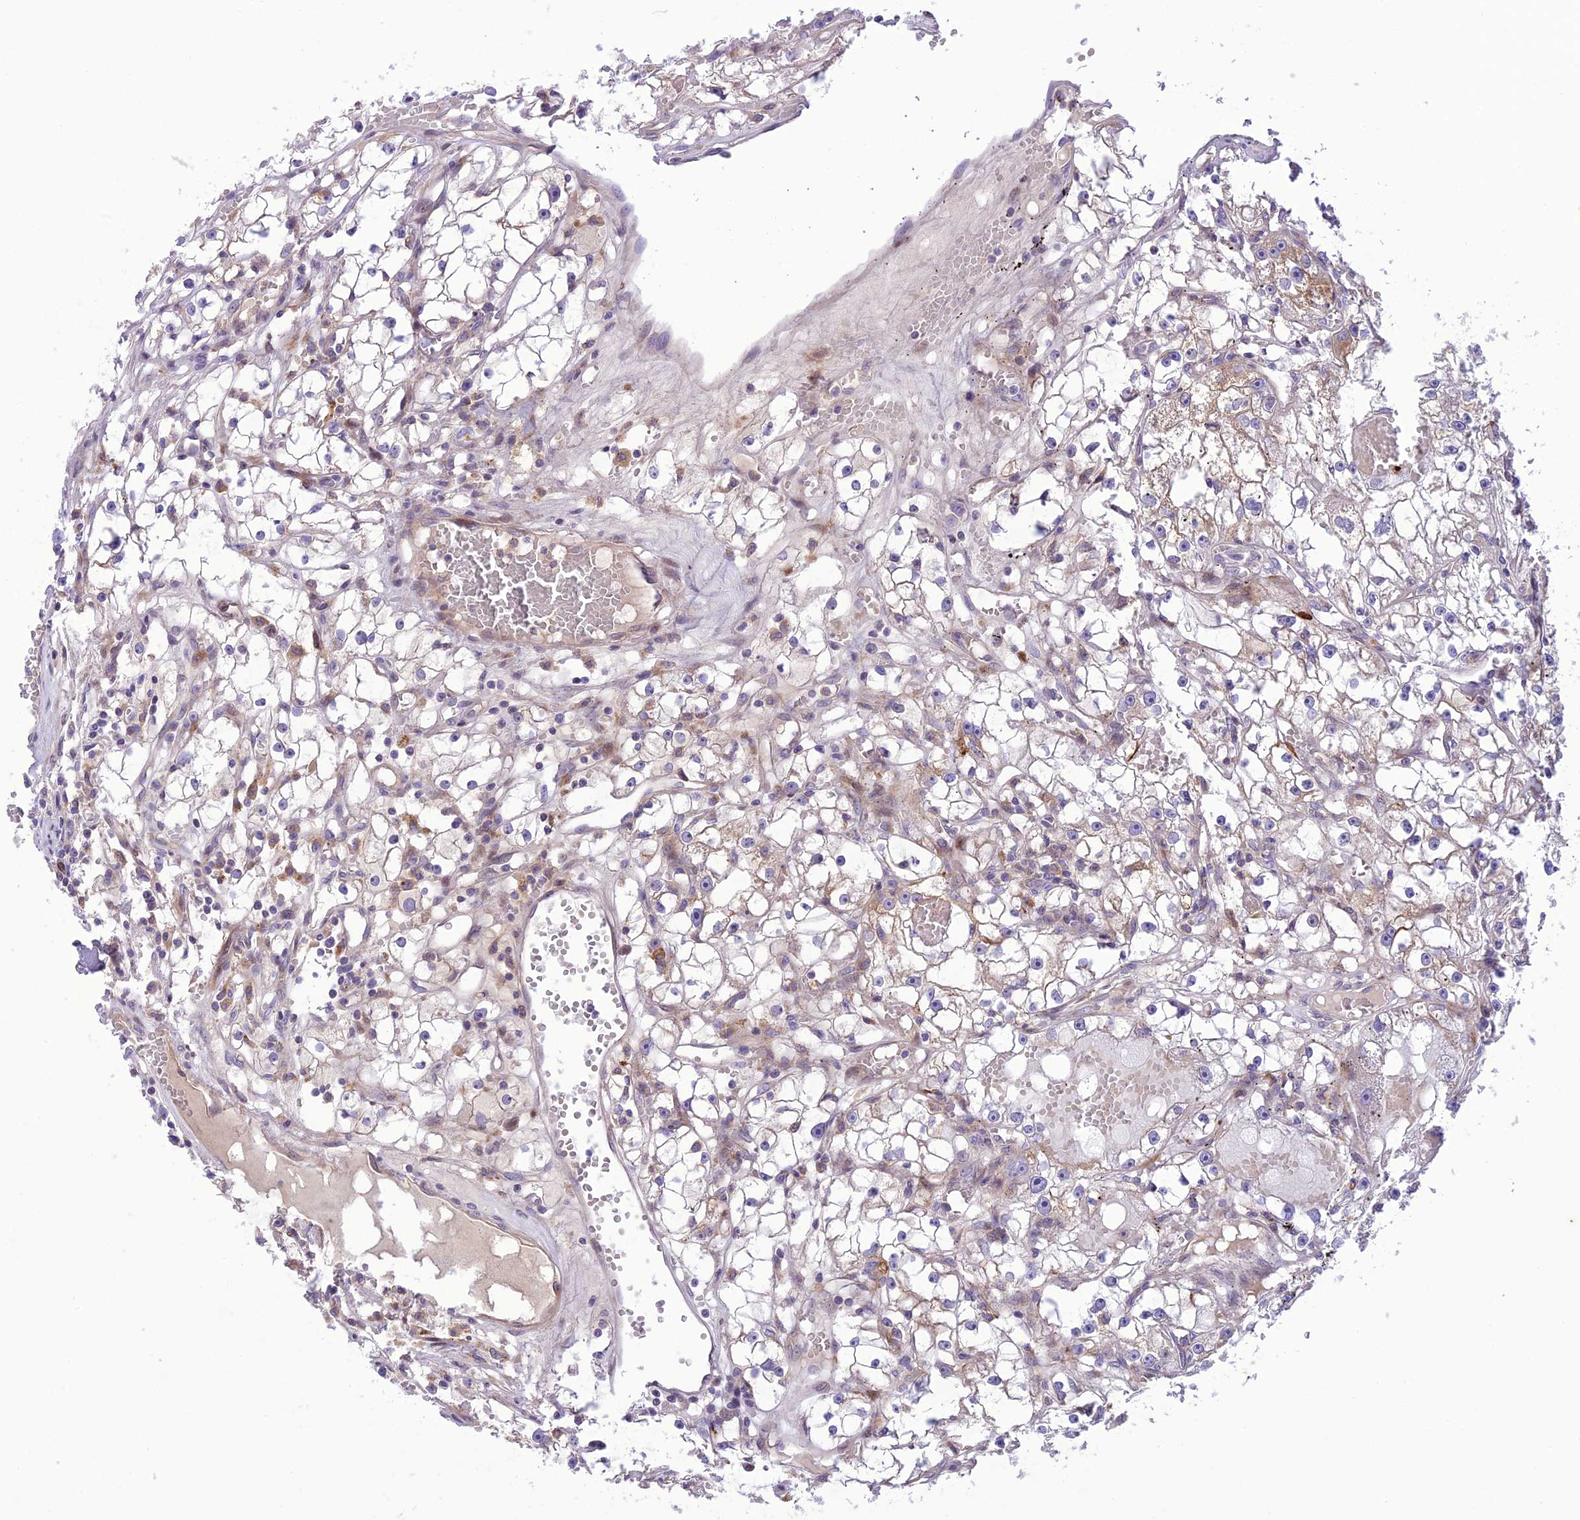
{"staining": {"intensity": "weak", "quantity": "<25%", "location": "cytoplasmic/membranous"}, "tissue": "renal cancer", "cell_type": "Tumor cells", "image_type": "cancer", "snomed": [{"axis": "morphology", "description": "Adenocarcinoma, NOS"}, {"axis": "topography", "description": "Kidney"}], "caption": "Immunohistochemistry (IHC) photomicrograph of neoplastic tissue: renal adenocarcinoma stained with DAB shows no significant protein staining in tumor cells.", "gene": "JMY", "patient": {"sex": "male", "age": 56}}